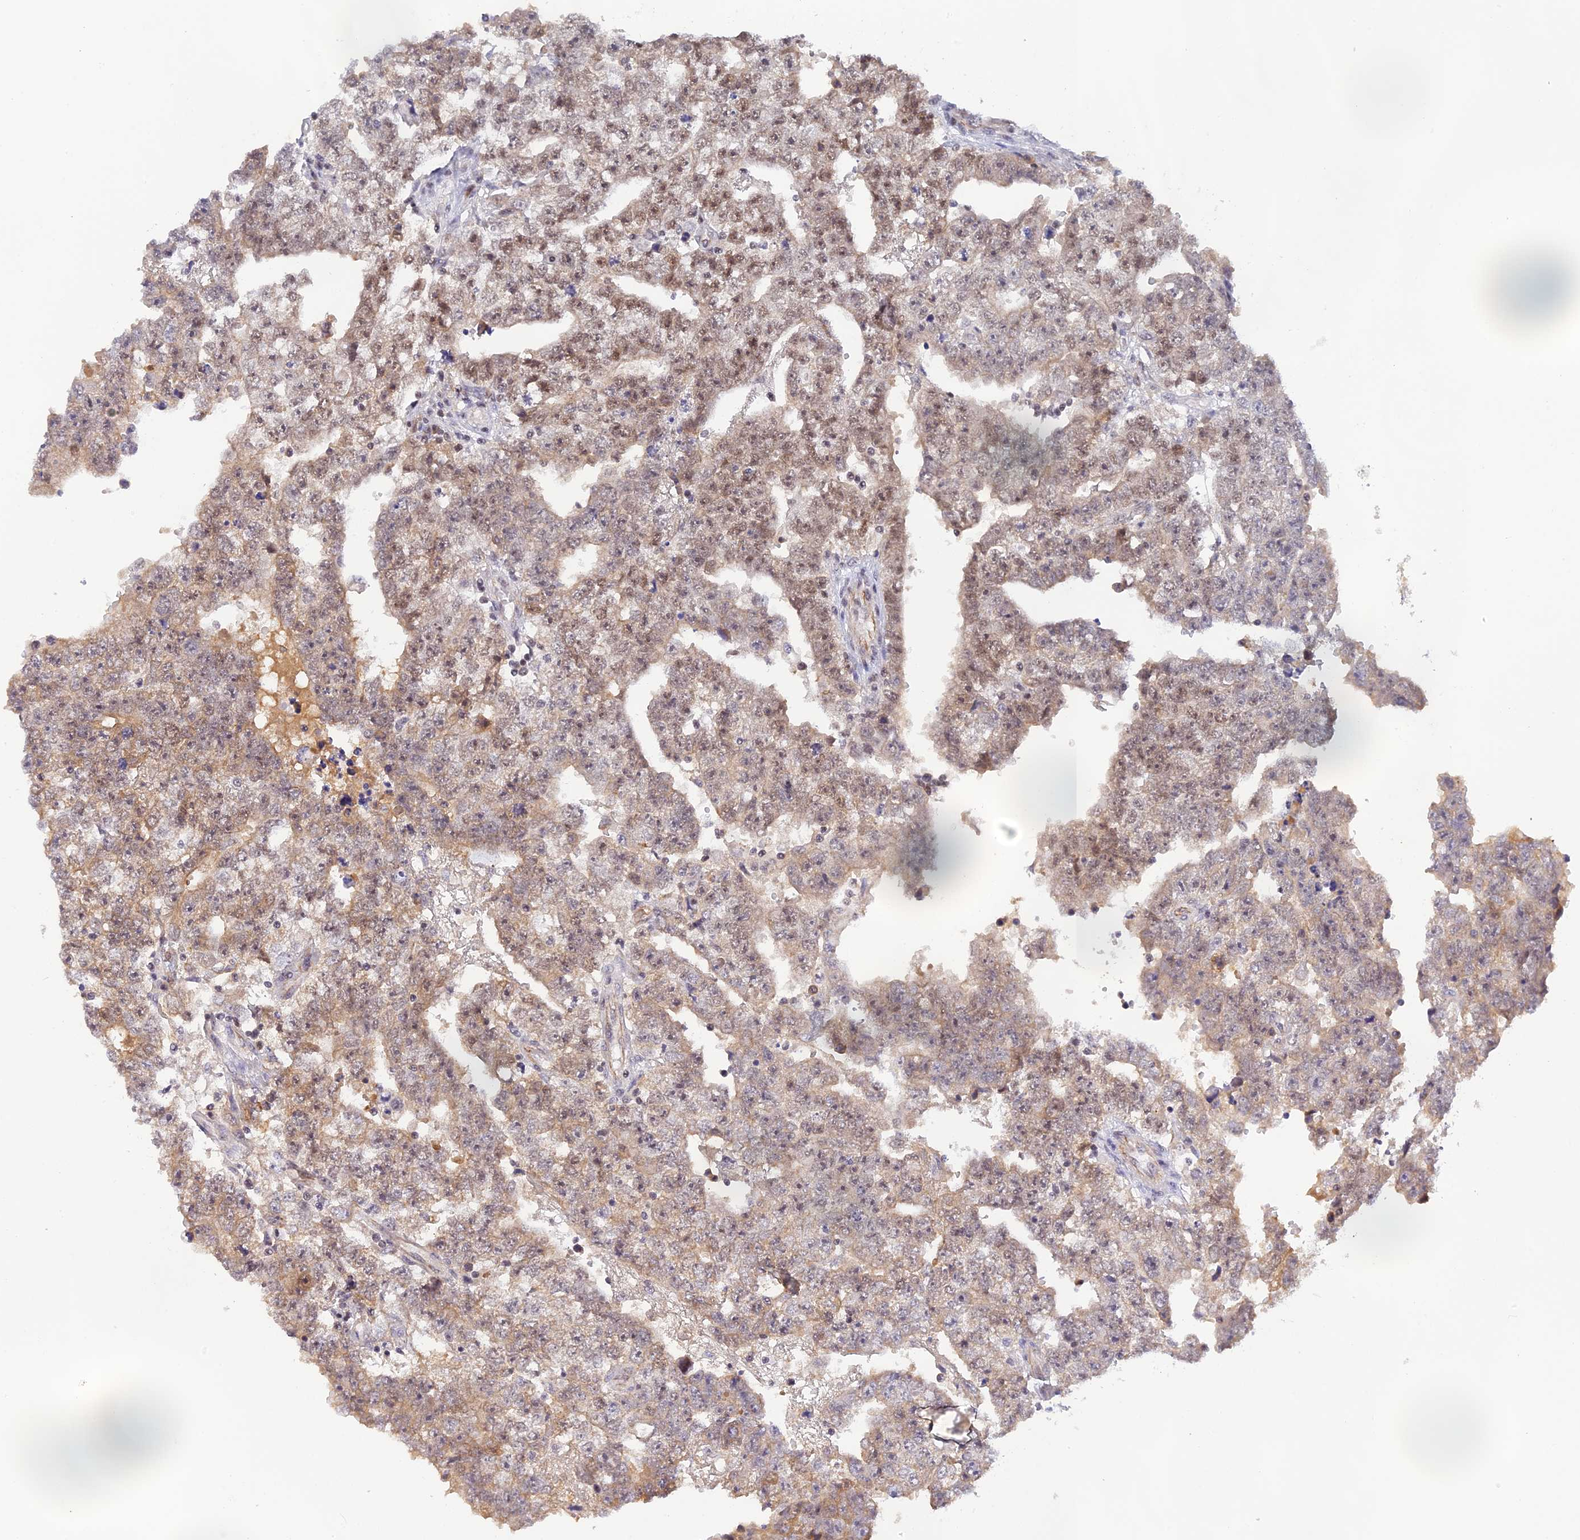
{"staining": {"intensity": "moderate", "quantity": ">75%", "location": "nuclear"}, "tissue": "testis cancer", "cell_type": "Tumor cells", "image_type": "cancer", "snomed": [{"axis": "morphology", "description": "Carcinoma, Embryonal, NOS"}, {"axis": "topography", "description": "Testis"}], "caption": "Immunohistochemical staining of embryonal carcinoma (testis) reveals medium levels of moderate nuclear protein positivity in about >75% of tumor cells. The staining is performed using DAB (3,3'-diaminobenzidine) brown chromogen to label protein expression. The nuclei are counter-stained blue using hematoxylin.", "gene": "THAP11", "patient": {"sex": "male", "age": 25}}